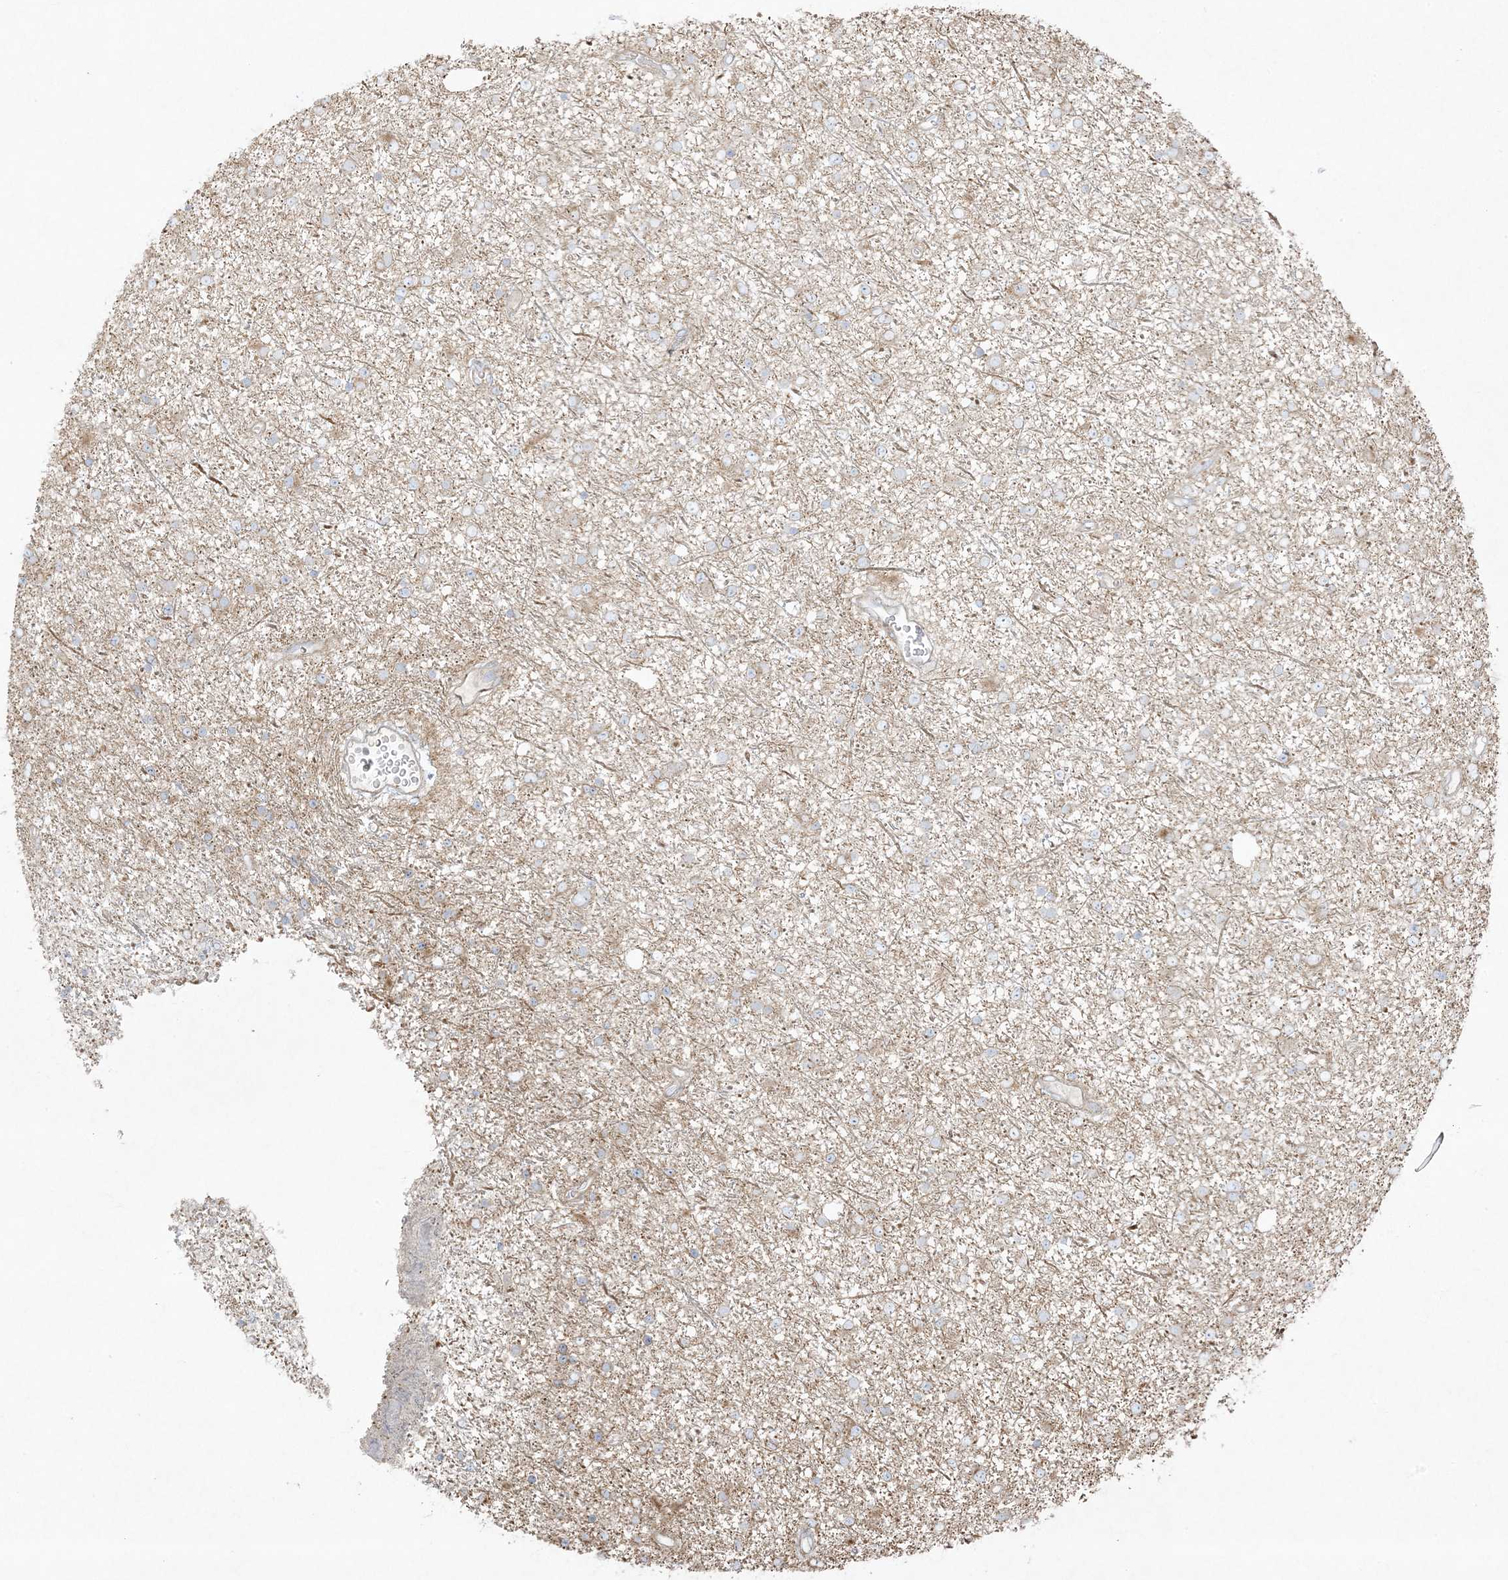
{"staining": {"intensity": "weak", "quantity": "25%-75%", "location": "cytoplasmic/membranous"}, "tissue": "glioma", "cell_type": "Tumor cells", "image_type": "cancer", "snomed": [{"axis": "morphology", "description": "Glioma, malignant, Low grade"}, {"axis": "topography", "description": "Cerebral cortex"}], "caption": "Immunohistochemical staining of malignant glioma (low-grade) shows low levels of weak cytoplasmic/membranous expression in about 25%-75% of tumor cells. (DAB (3,3'-diaminobenzidine) = brown stain, brightfield microscopy at high magnification).", "gene": "PIK3R4", "patient": {"sex": "female", "age": 39}}